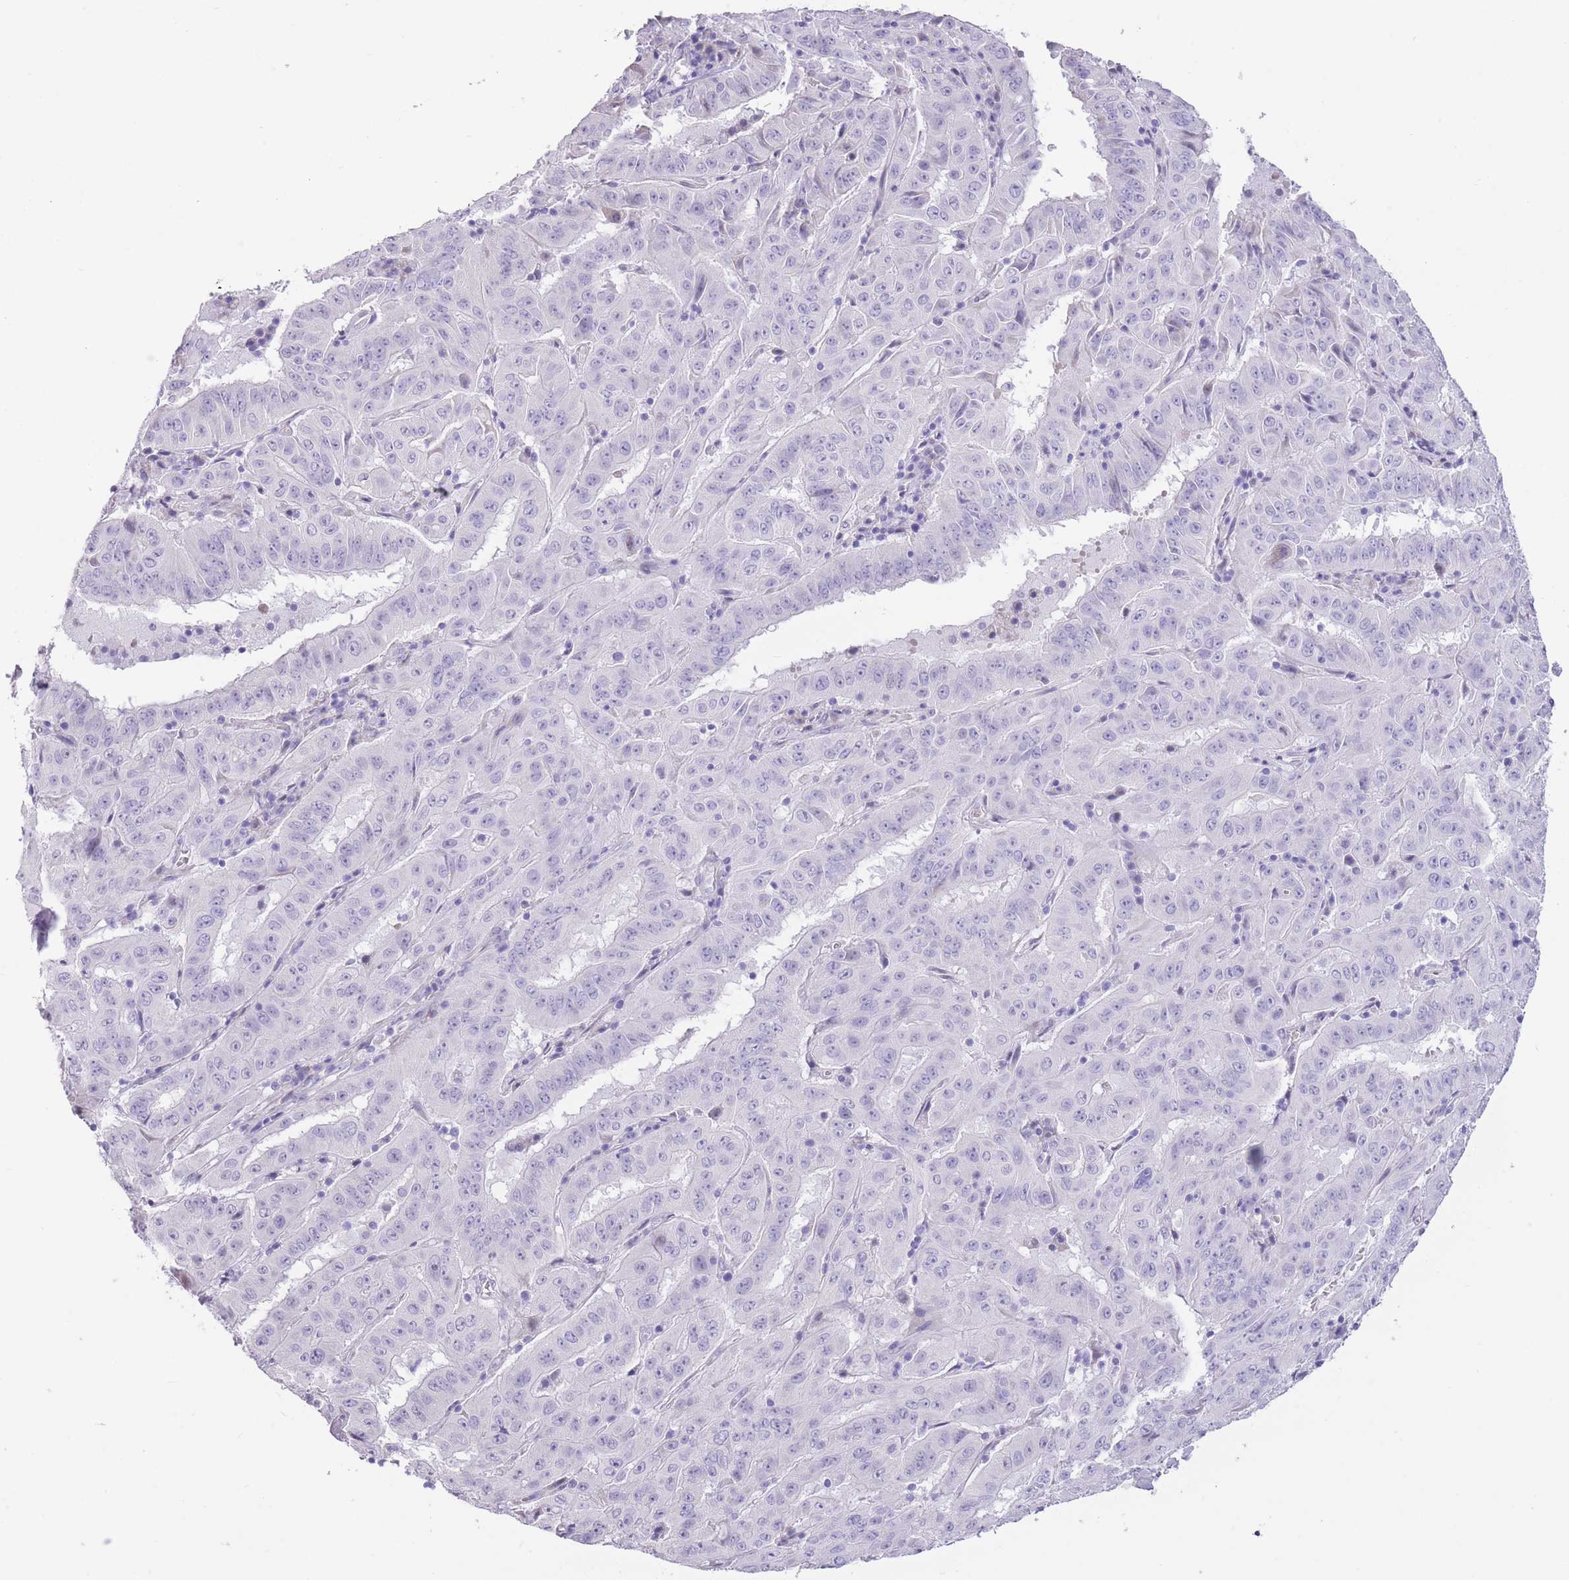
{"staining": {"intensity": "negative", "quantity": "none", "location": "none"}, "tissue": "pancreatic cancer", "cell_type": "Tumor cells", "image_type": "cancer", "snomed": [{"axis": "morphology", "description": "Adenocarcinoma, NOS"}, {"axis": "topography", "description": "Pancreas"}], "caption": "IHC image of pancreatic cancer (adenocarcinoma) stained for a protein (brown), which shows no positivity in tumor cells. The staining is performed using DAB brown chromogen with nuclei counter-stained in using hematoxylin.", "gene": "WDR70", "patient": {"sex": "male", "age": 63}}